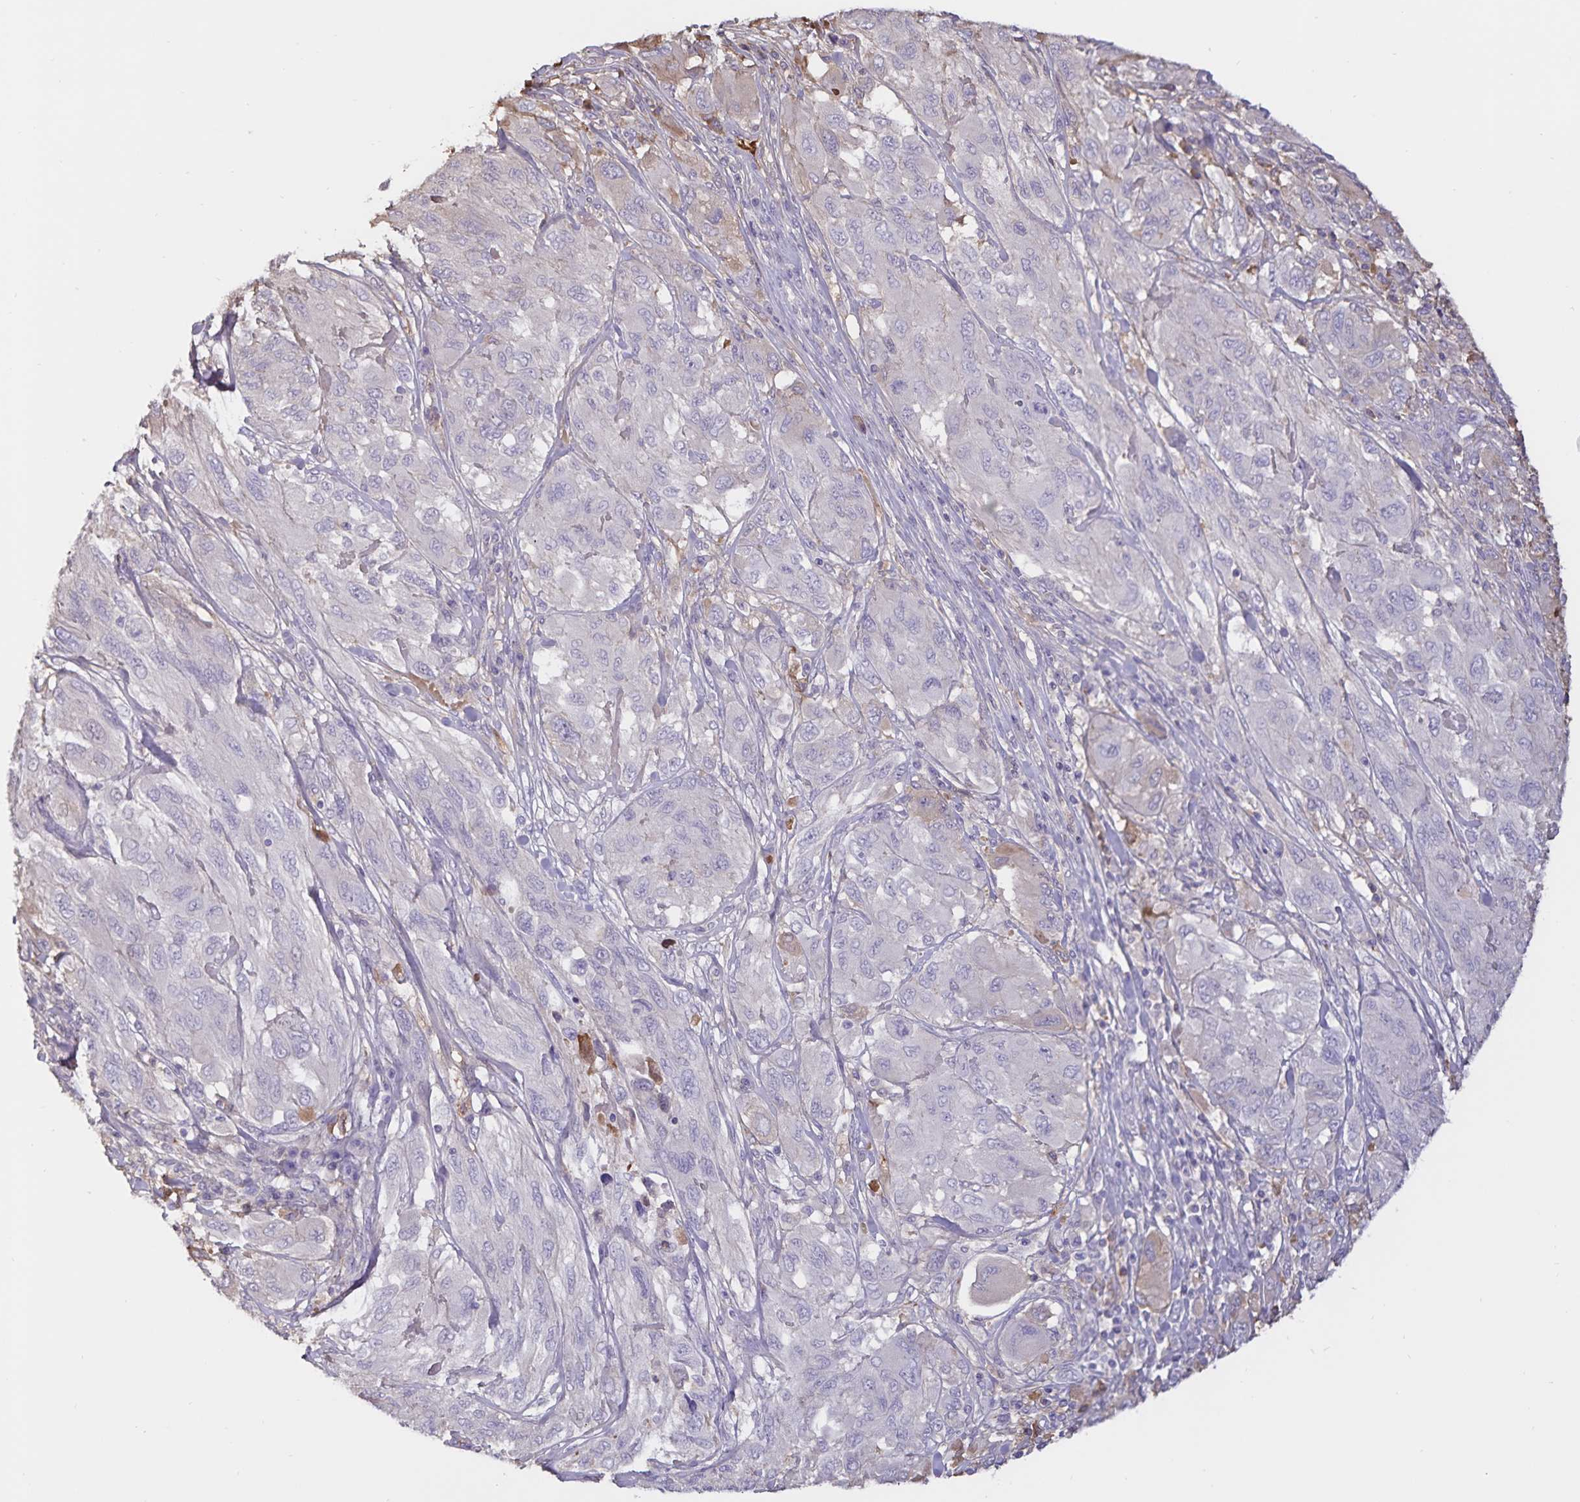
{"staining": {"intensity": "negative", "quantity": "none", "location": "none"}, "tissue": "melanoma", "cell_type": "Tumor cells", "image_type": "cancer", "snomed": [{"axis": "morphology", "description": "Malignant melanoma, NOS"}, {"axis": "topography", "description": "Skin"}], "caption": "Human melanoma stained for a protein using immunohistochemistry reveals no expression in tumor cells.", "gene": "FGG", "patient": {"sex": "female", "age": 91}}